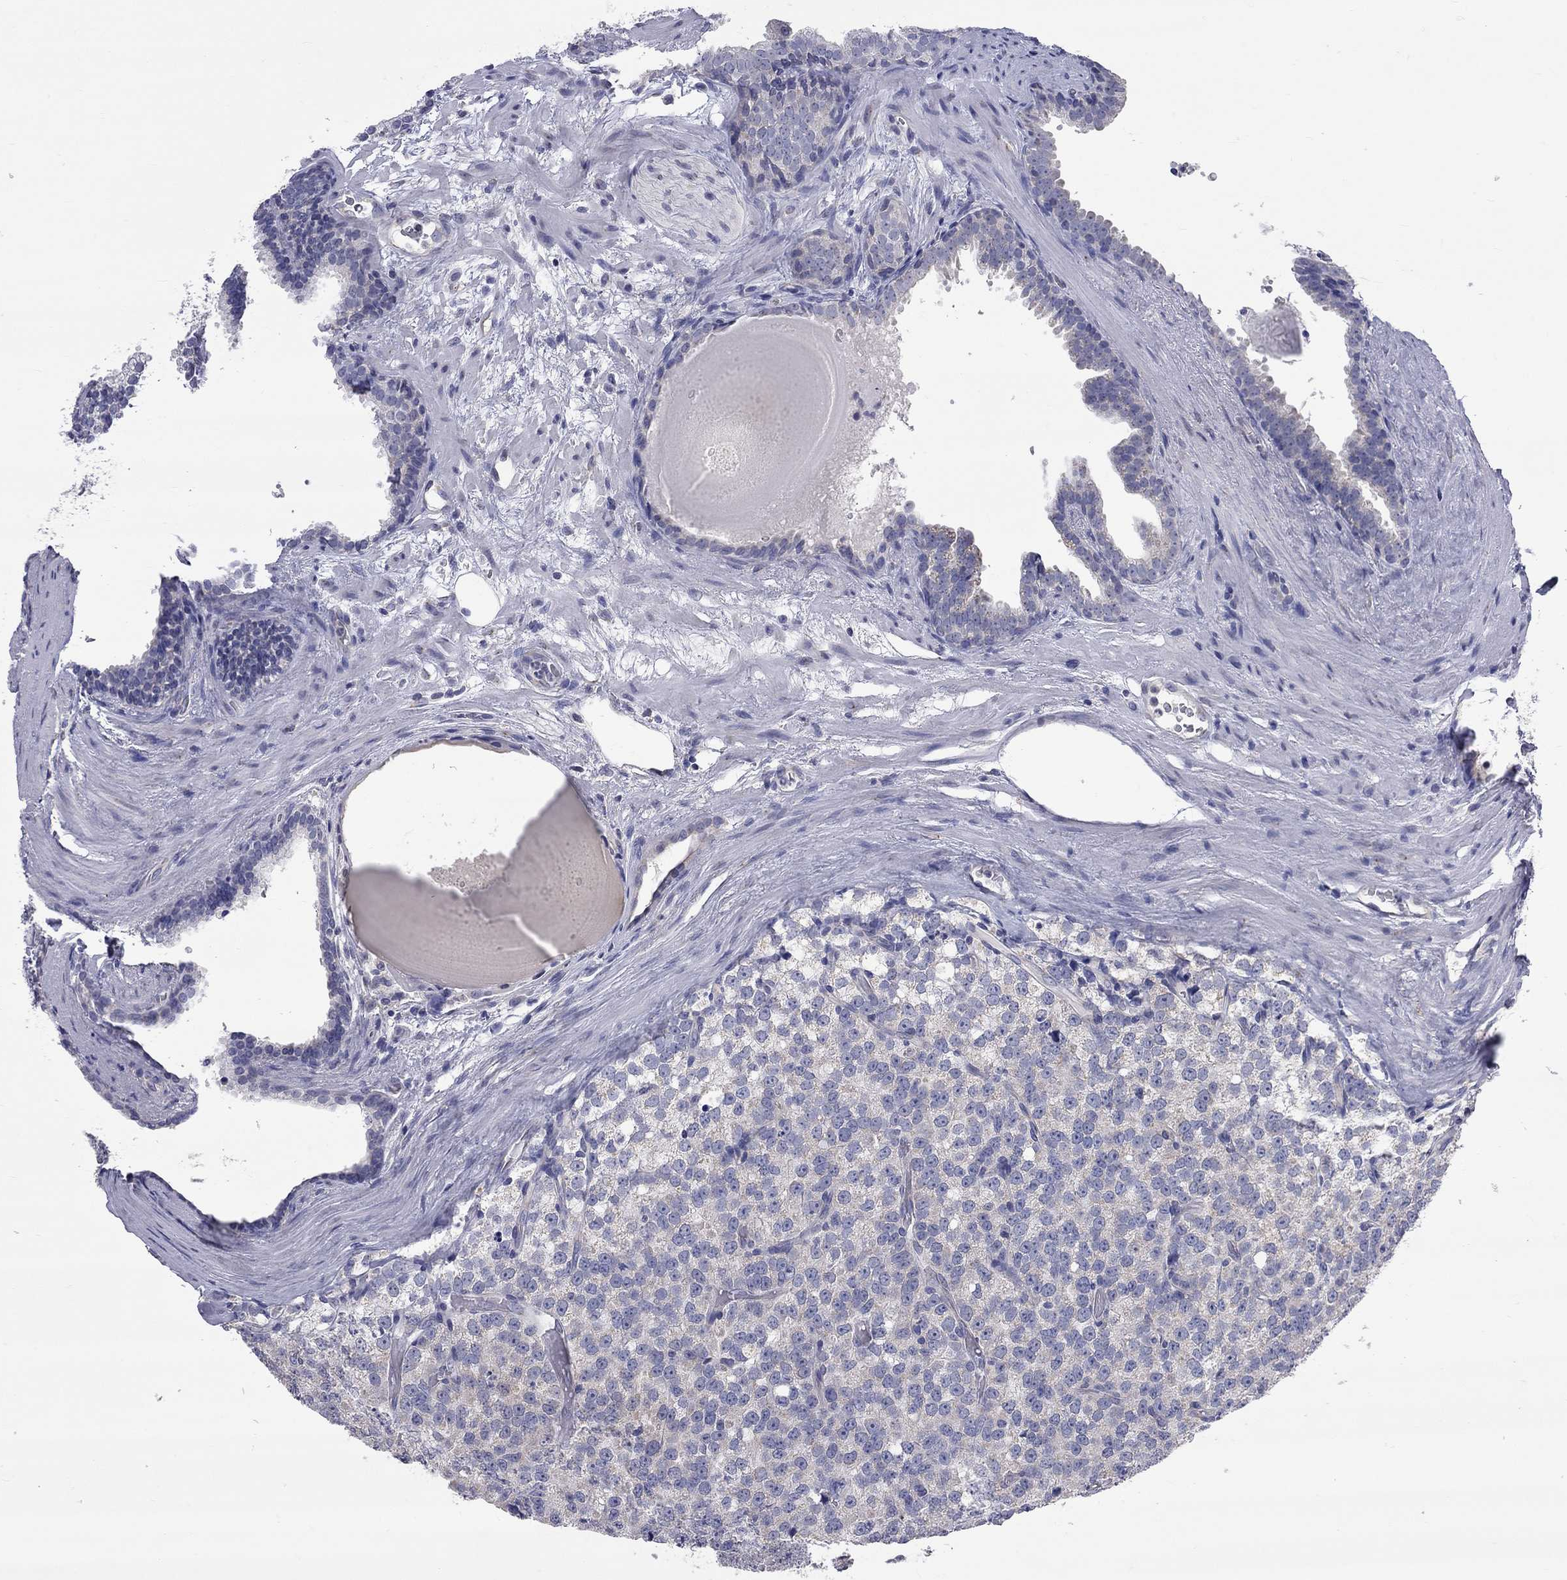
{"staining": {"intensity": "negative", "quantity": "none", "location": "none"}, "tissue": "prostate cancer", "cell_type": "Tumor cells", "image_type": "cancer", "snomed": [{"axis": "morphology", "description": "Adenocarcinoma, High grade"}, {"axis": "topography", "description": "Prostate and seminal vesicle, NOS"}], "caption": "This is an immunohistochemistry (IHC) image of prostate cancer. There is no staining in tumor cells.", "gene": "OPRK1", "patient": {"sex": "male", "age": 62}}